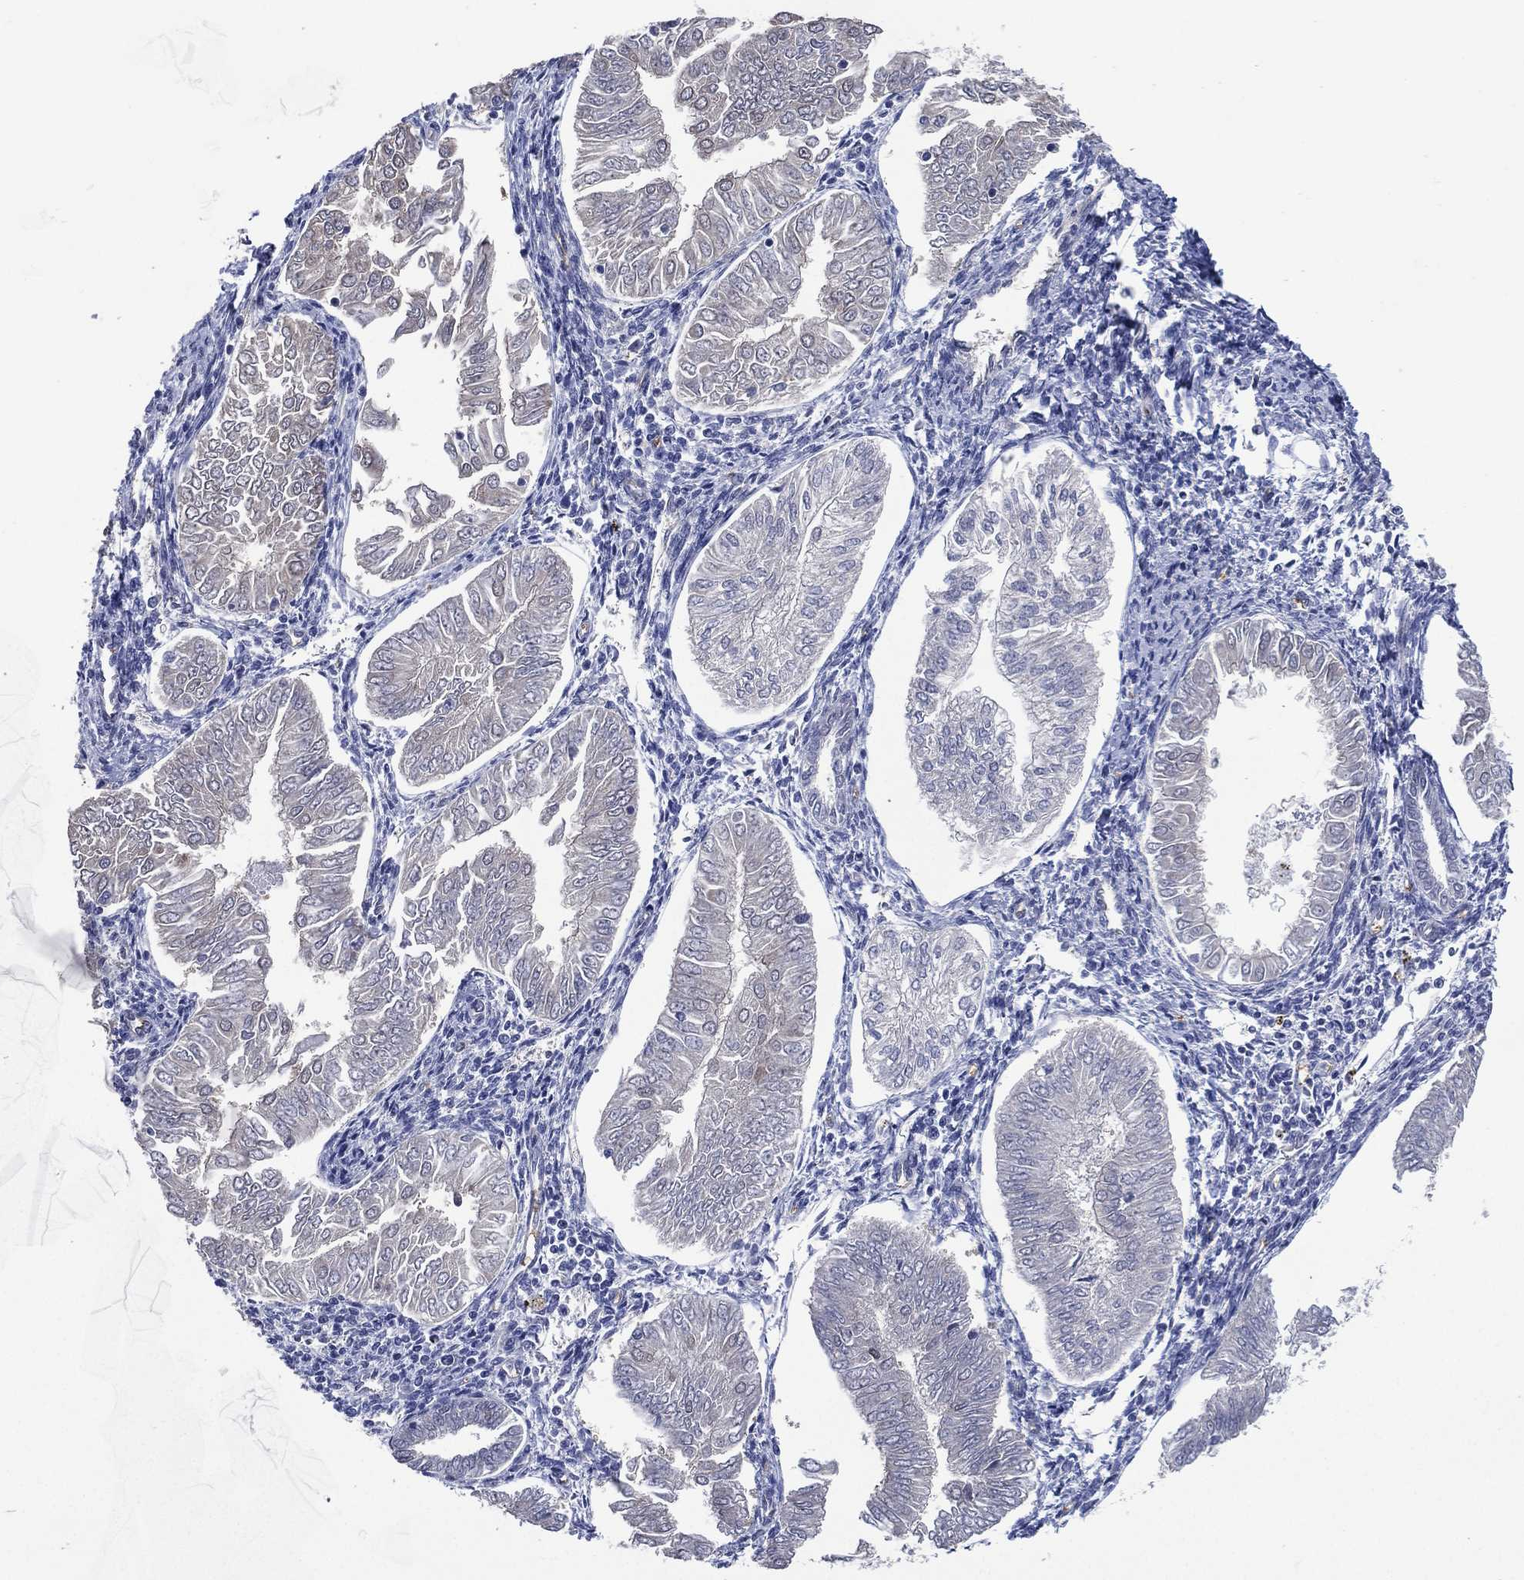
{"staining": {"intensity": "negative", "quantity": "none", "location": "none"}, "tissue": "endometrial cancer", "cell_type": "Tumor cells", "image_type": "cancer", "snomed": [{"axis": "morphology", "description": "Adenocarcinoma, NOS"}, {"axis": "topography", "description": "Endometrium"}], "caption": "Histopathology image shows no protein staining in tumor cells of adenocarcinoma (endometrial) tissue.", "gene": "AK1", "patient": {"sex": "female", "age": 53}}